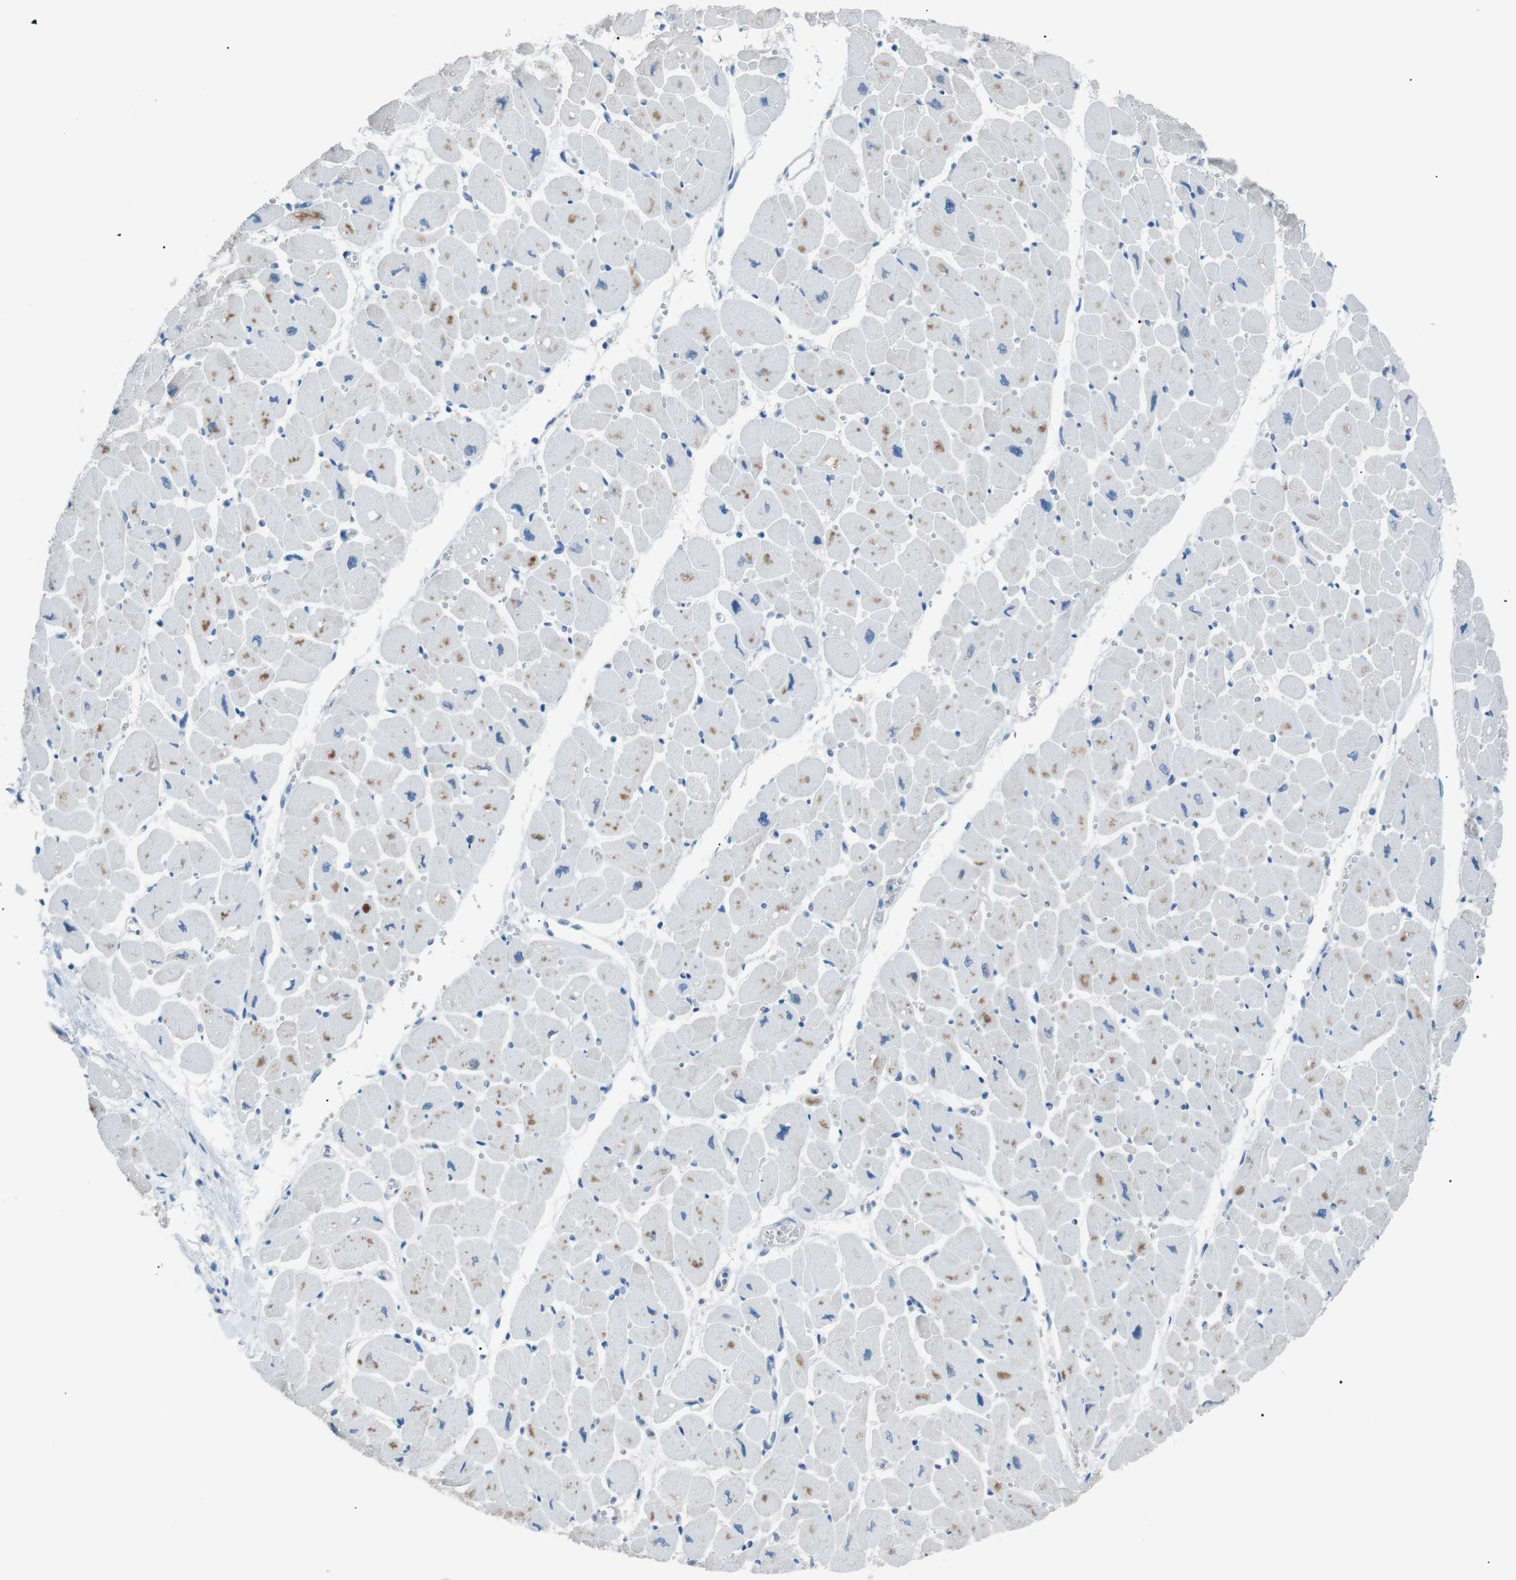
{"staining": {"intensity": "negative", "quantity": "none", "location": "none"}, "tissue": "heart muscle", "cell_type": "Cardiomyocytes", "image_type": "normal", "snomed": [{"axis": "morphology", "description": "Normal tissue, NOS"}, {"axis": "topography", "description": "Heart"}], "caption": "Immunohistochemistry histopathology image of benign heart muscle stained for a protein (brown), which demonstrates no expression in cardiomyocytes.", "gene": "CDH26", "patient": {"sex": "female", "age": 54}}